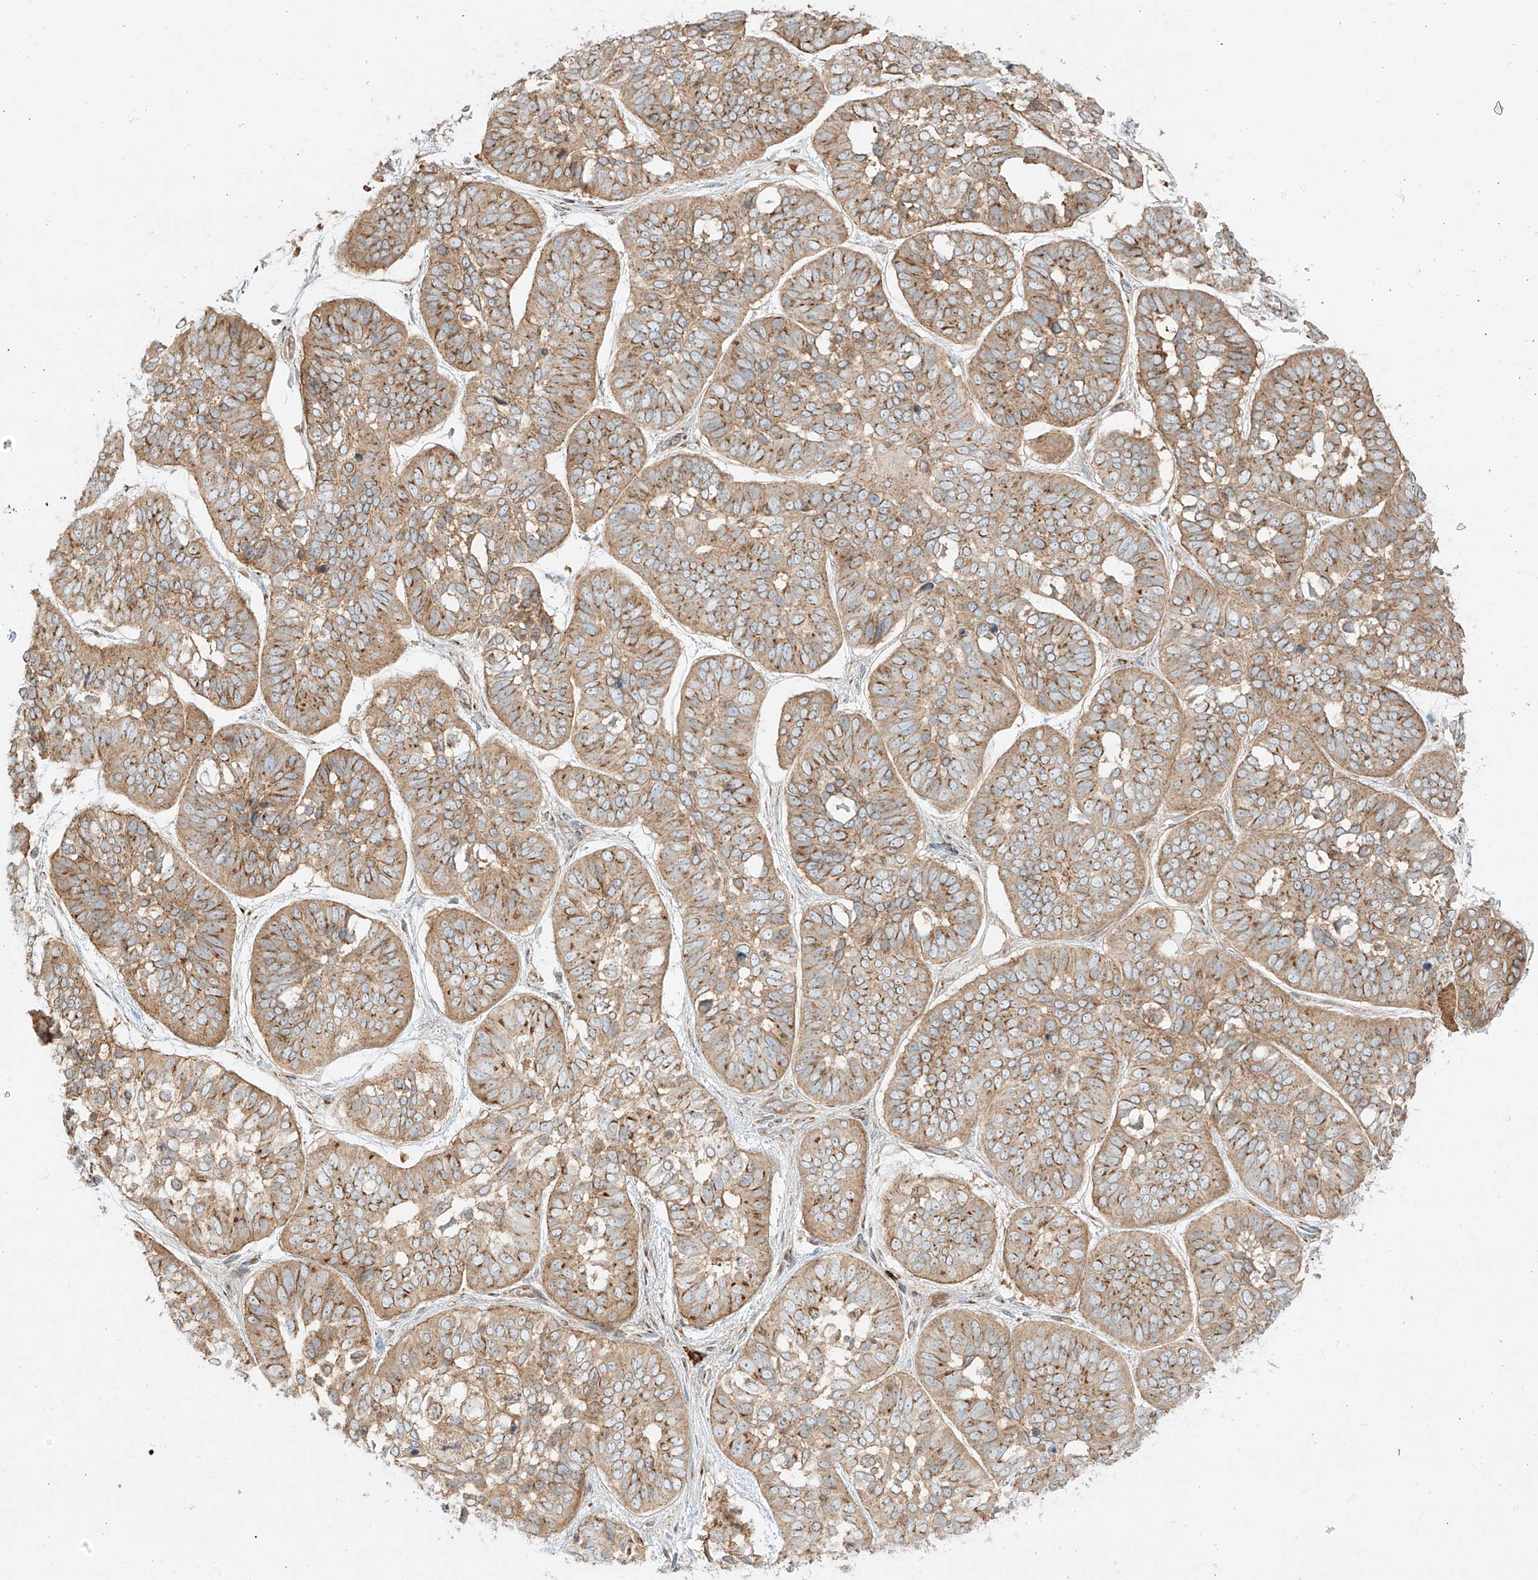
{"staining": {"intensity": "moderate", "quantity": ">75%", "location": "cytoplasmic/membranous"}, "tissue": "skin cancer", "cell_type": "Tumor cells", "image_type": "cancer", "snomed": [{"axis": "morphology", "description": "Basal cell carcinoma"}, {"axis": "topography", "description": "Skin"}], "caption": "Human skin cancer stained with a protein marker demonstrates moderate staining in tumor cells.", "gene": "ZNF287", "patient": {"sex": "male", "age": 62}}